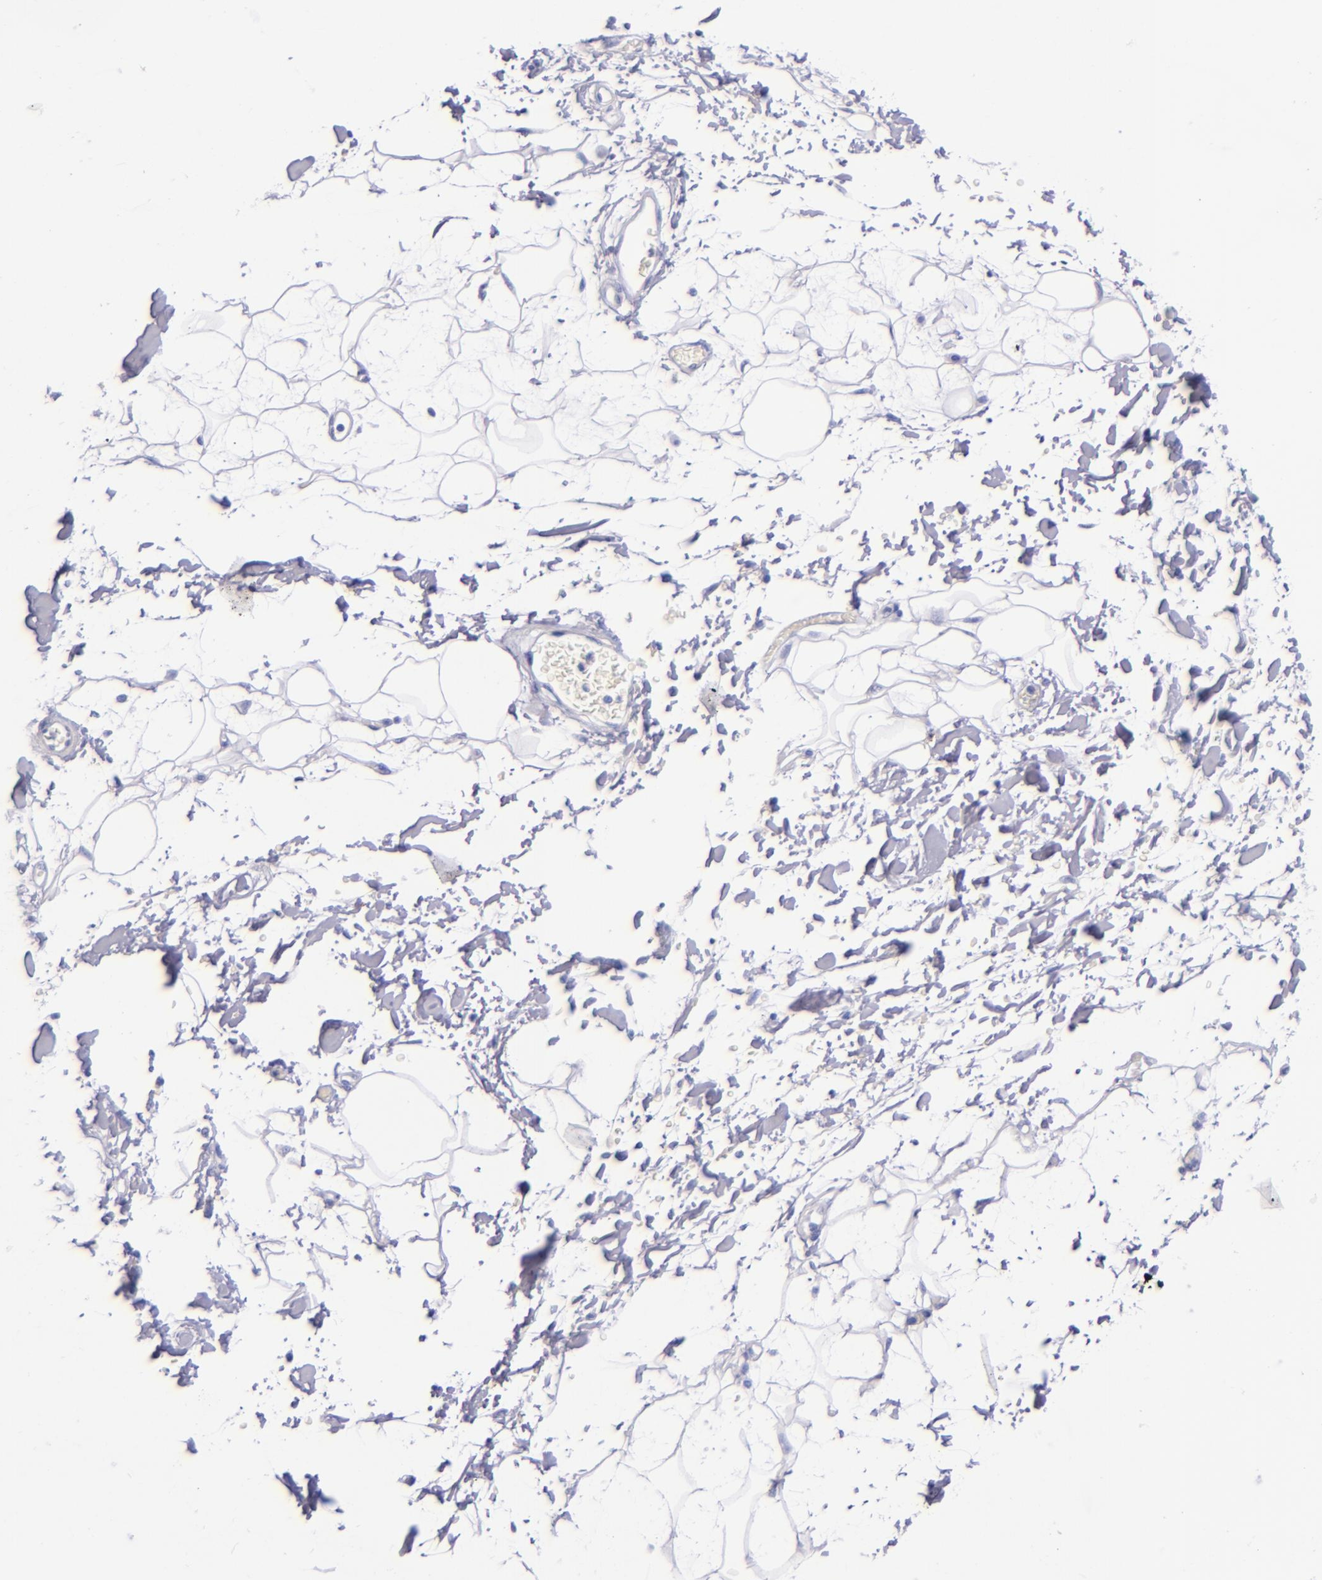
{"staining": {"intensity": "negative", "quantity": "none", "location": "none"}, "tissue": "adipose tissue", "cell_type": "Adipocytes", "image_type": "normal", "snomed": [{"axis": "morphology", "description": "Normal tissue, NOS"}, {"axis": "topography", "description": "Soft tissue"}], "caption": "Immunohistochemistry micrograph of unremarkable adipose tissue: adipose tissue stained with DAB shows no significant protein expression in adipocytes.", "gene": "LAG3", "patient": {"sex": "male", "age": 72}}